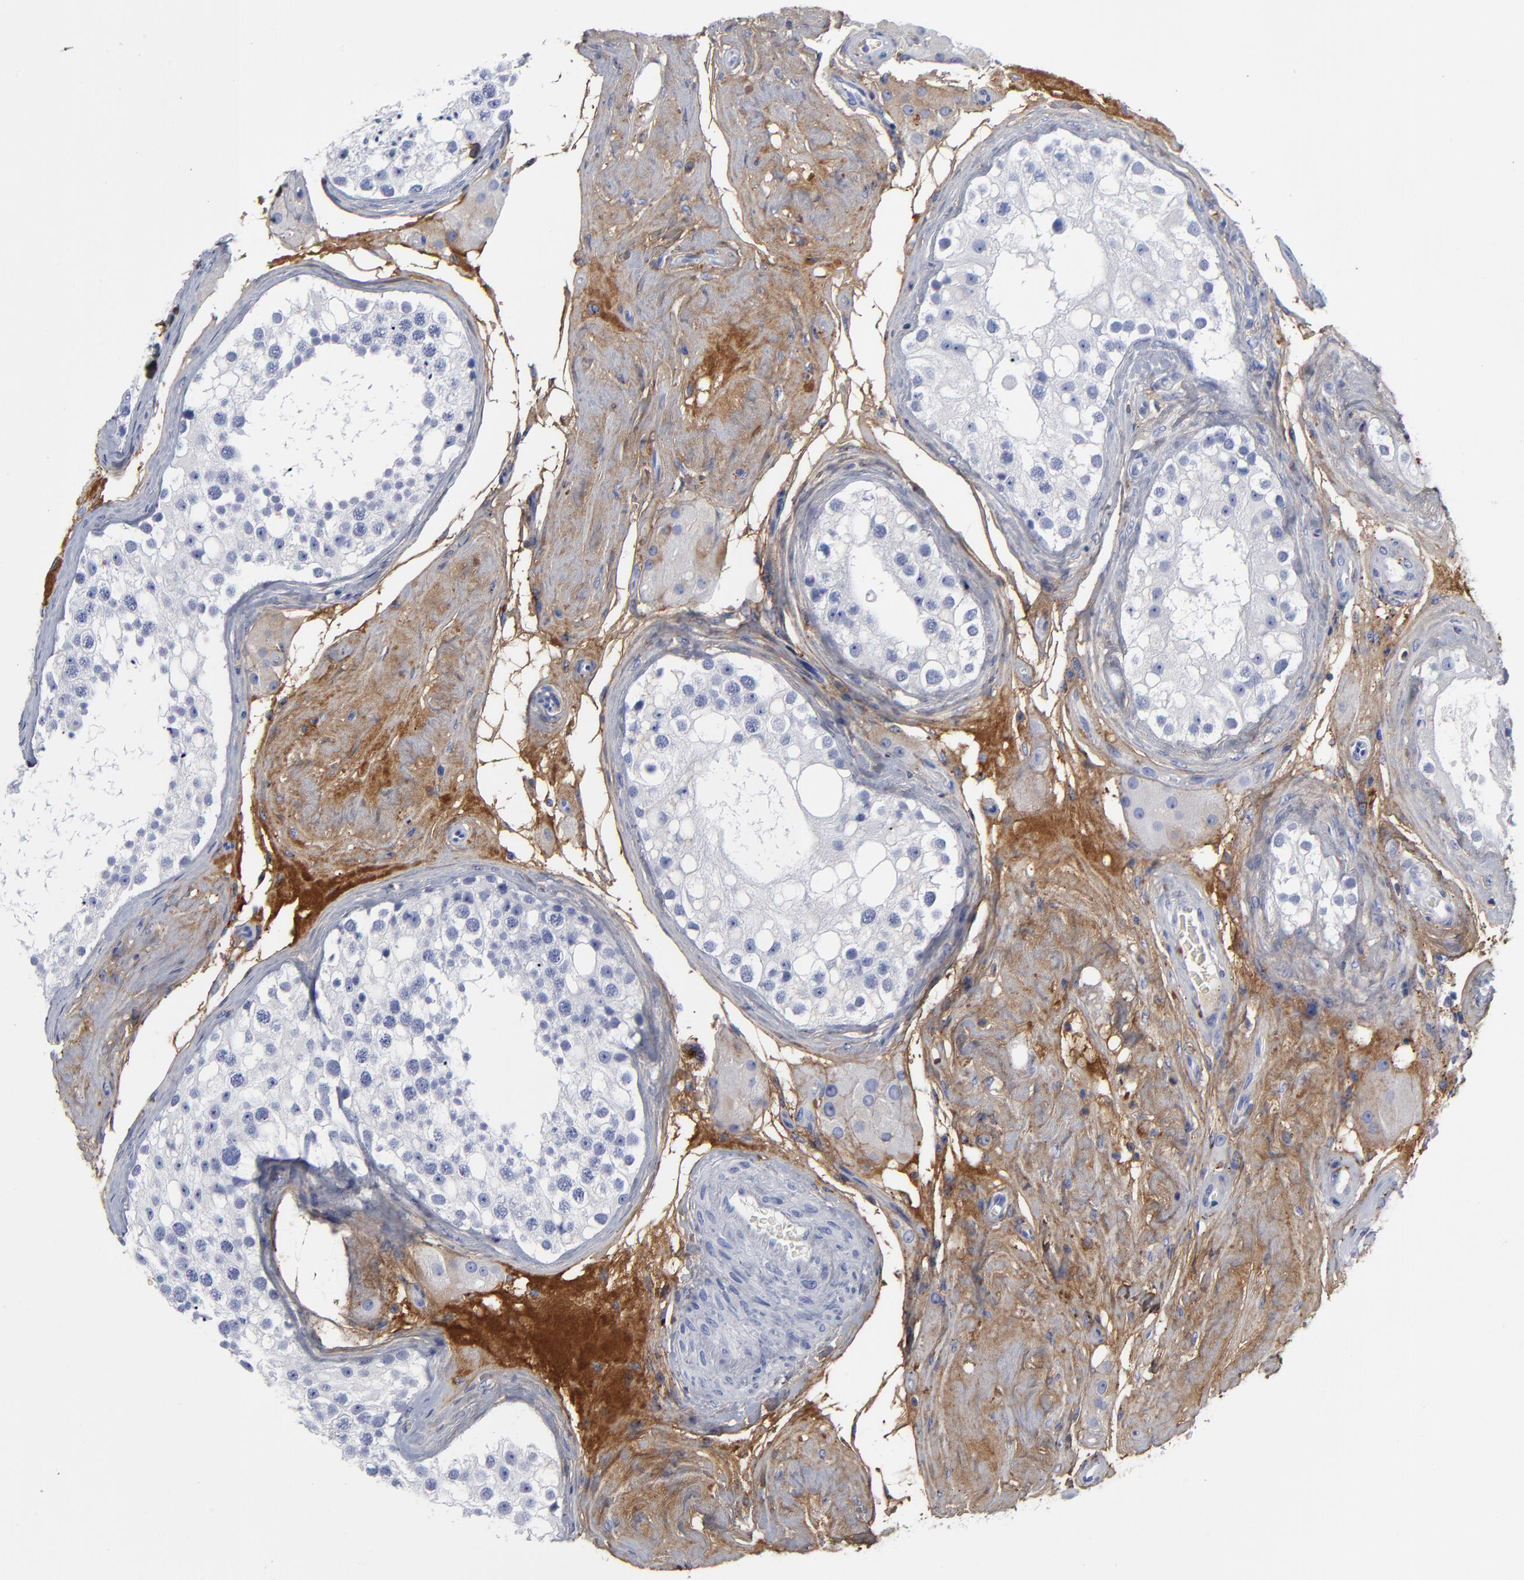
{"staining": {"intensity": "negative", "quantity": "none", "location": "none"}, "tissue": "testis", "cell_type": "Cells in seminiferous ducts", "image_type": "normal", "snomed": [{"axis": "morphology", "description": "Normal tissue, NOS"}, {"axis": "topography", "description": "Testis"}], "caption": "DAB (3,3'-diaminobenzidine) immunohistochemical staining of unremarkable testis displays no significant expression in cells in seminiferous ducts. (Immunohistochemistry, brightfield microscopy, high magnification).", "gene": "DCN", "patient": {"sex": "male", "age": 68}}